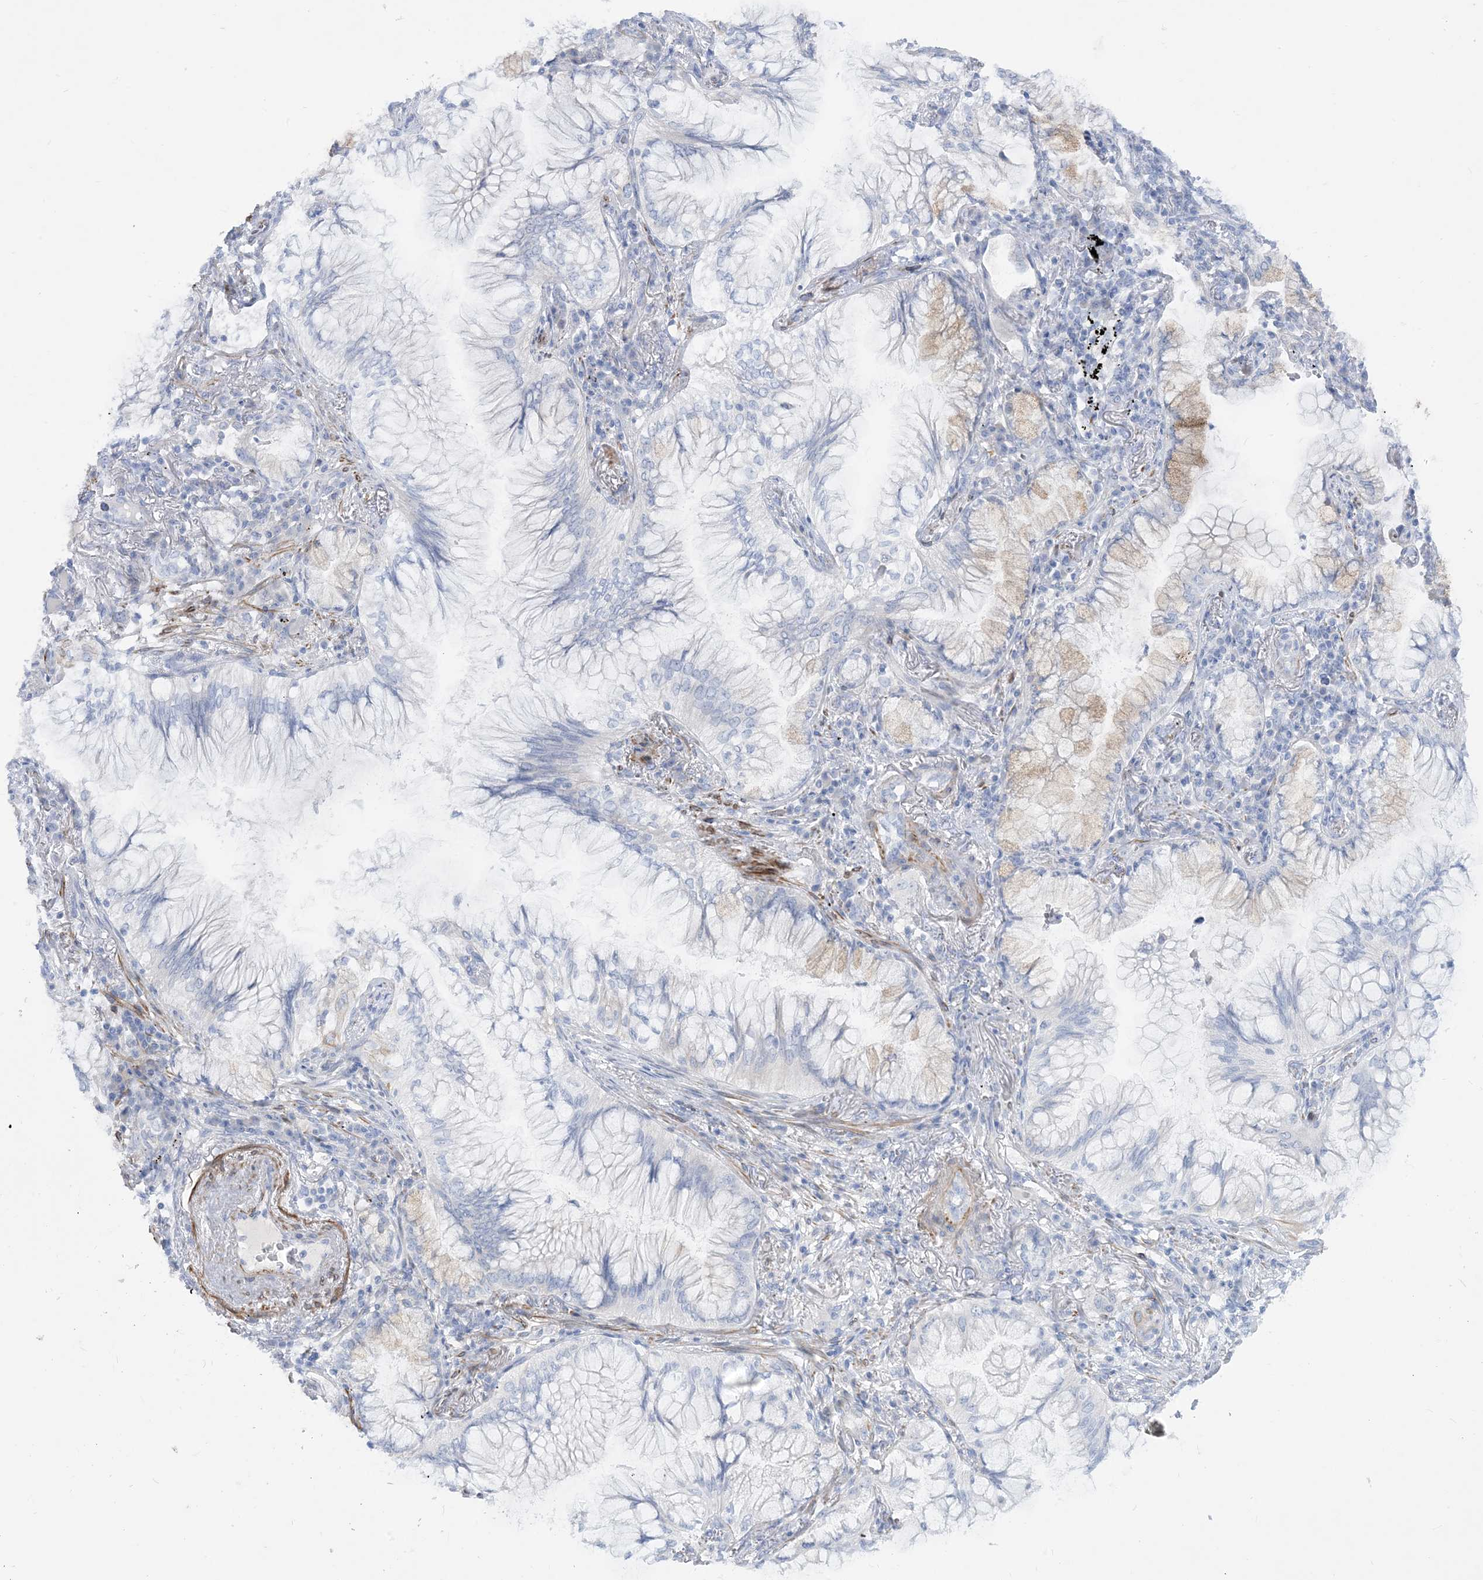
{"staining": {"intensity": "weak", "quantity": "<25%", "location": "cytoplasmic/membranous"}, "tissue": "lung cancer", "cell_type": "Tumor cells", "image_type": "cancer", "snomed": [{"axis": "morphology", "description": "Adenocarcinoma, NOS"}, {"axis": "topography", "description": "Lung"}], "caption": "Histopathology image shows no protein expression in tumor cells of lung cancer (adenocarcinoma) tissue.", "gene": "MARS2", "patient": {"sex": "female", "age": 70}}